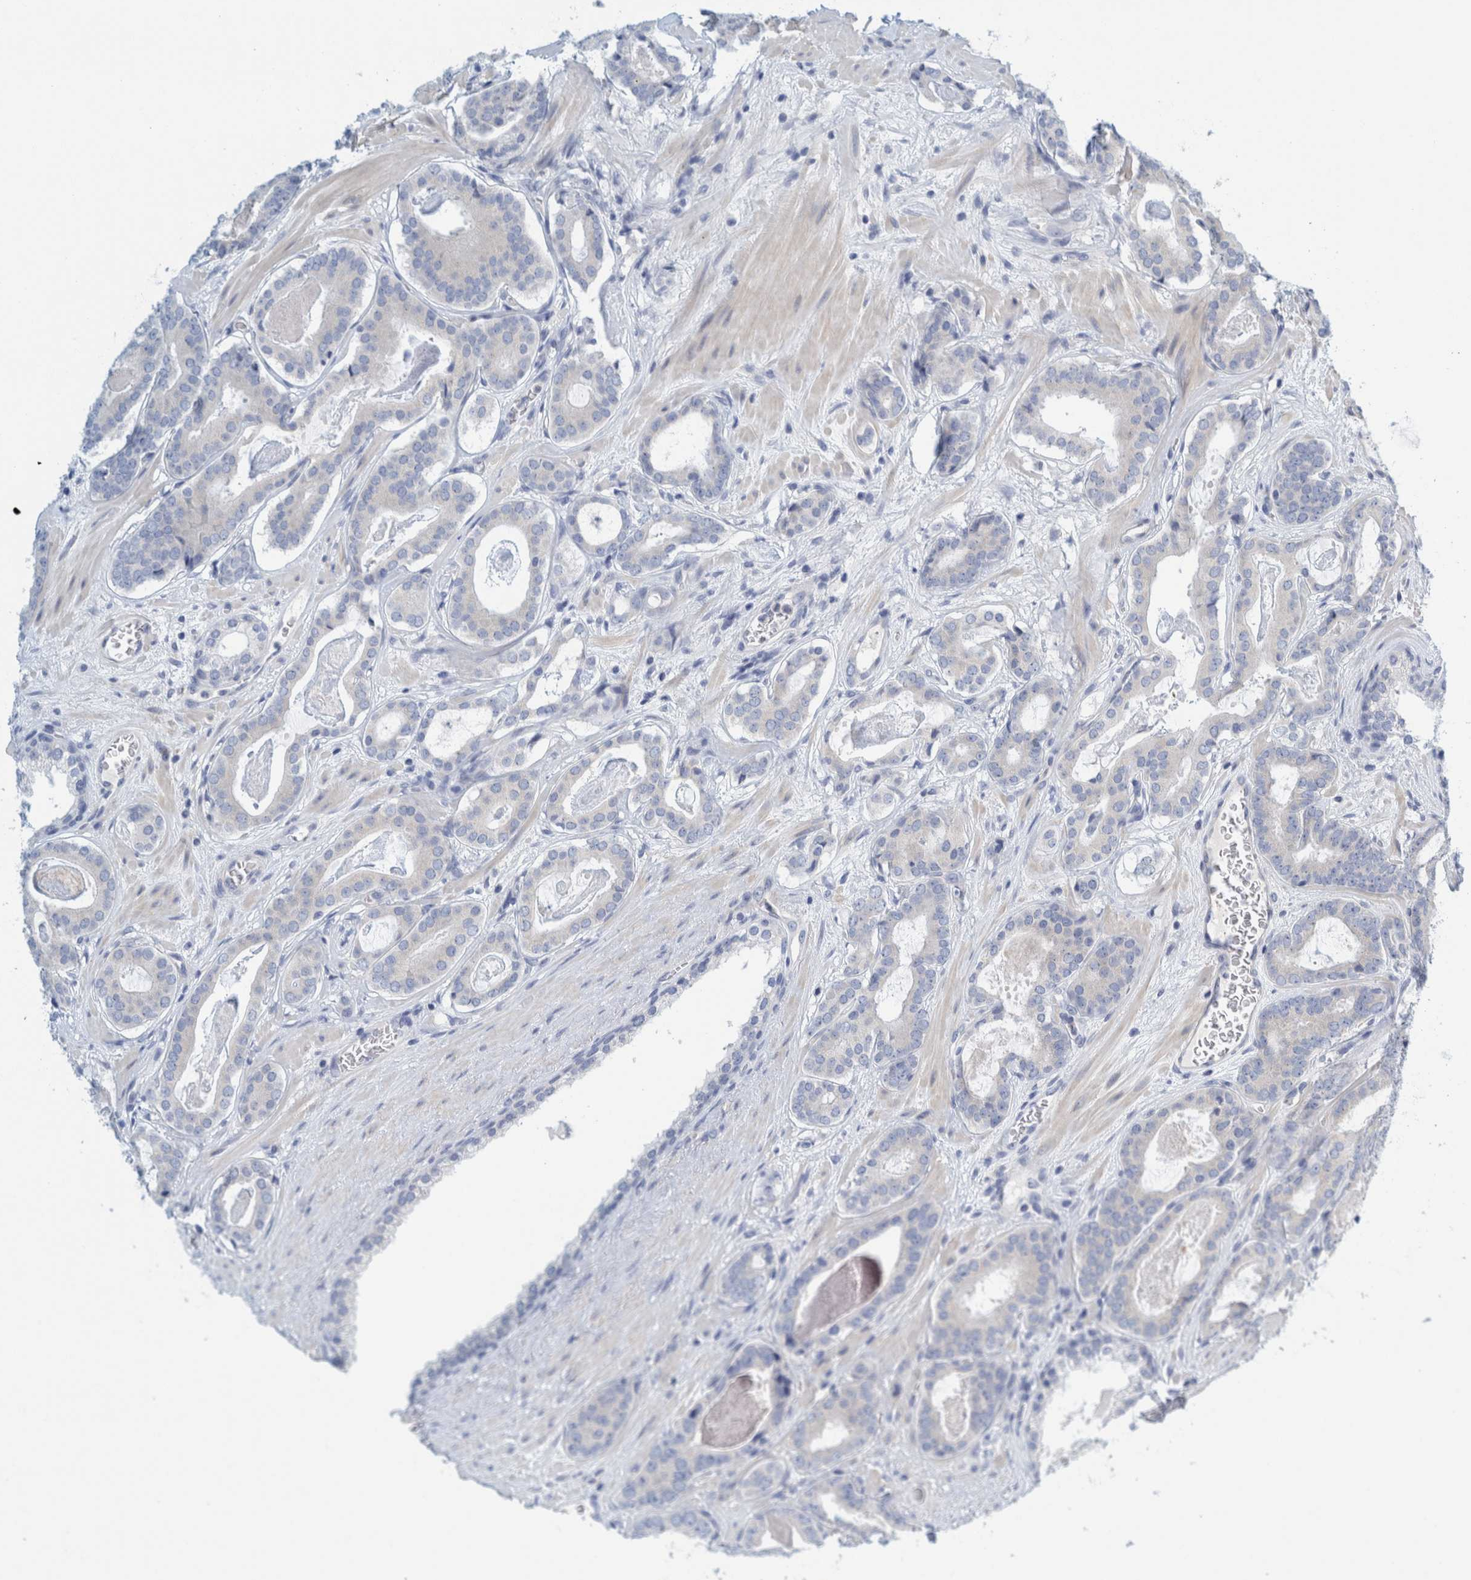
{"staining": {"intensity": "negative", "quantity": "none", "location": "none"}, "tissue": "prostate cancer", "cell_type": "Tumor cells", "image_type": "cancer", "snomed": [{"axis": "morphology", "description": "Adenocarcinoma, High grade"}, {"axis": "topography", "description": "Prostate"}], "caption": "A high-resolution photomicrograph shows IHC staining of prostate cancer, which demonstrates no significant expression in tumor cells. (DAB immunohistochemistry (IHC), high magnification).", "gene": "ZNF324B", "patient": {"sex": "male", "age": 60}}